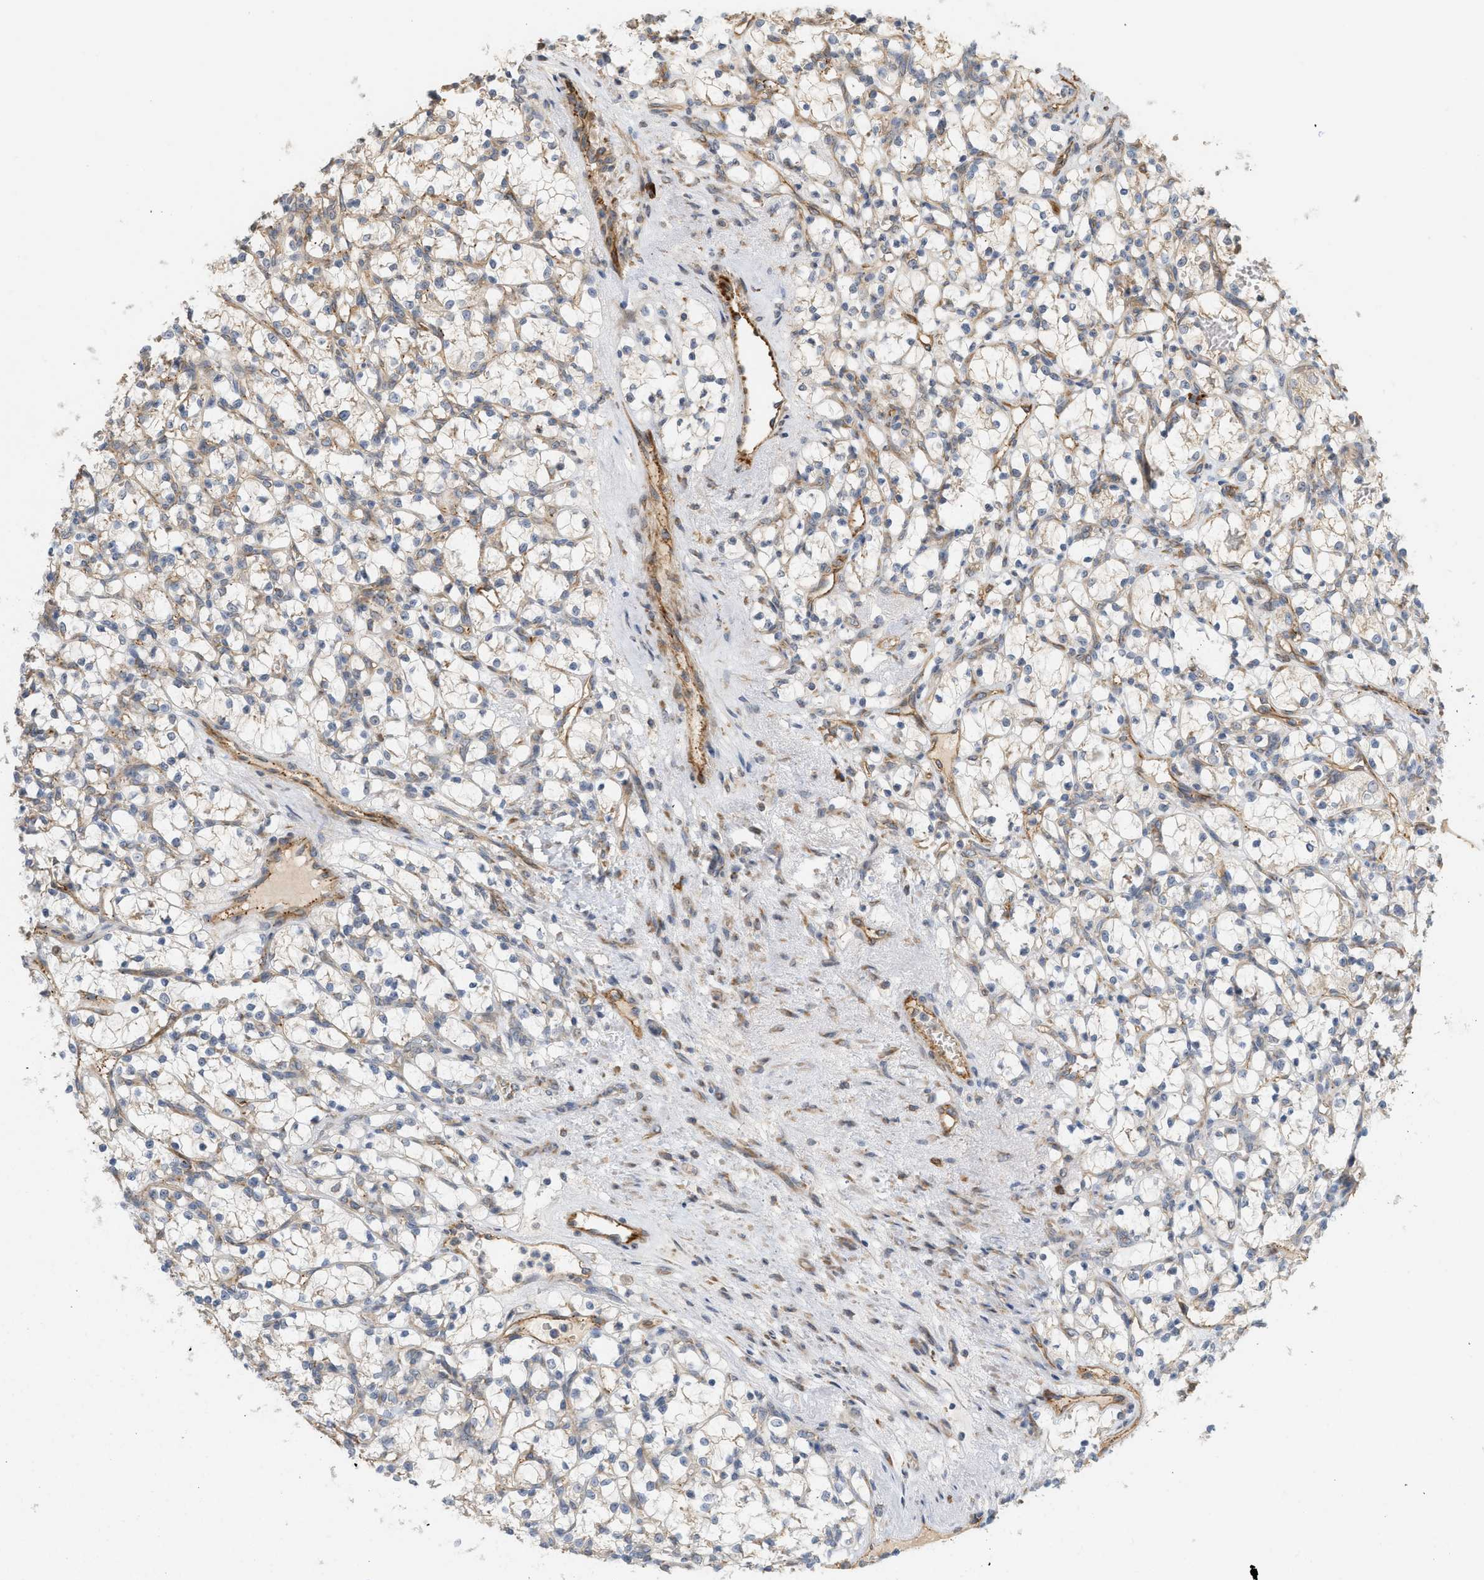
{"staining": {"intensity": "weak", "quantity": "<25%", "location": "cytoplasmic/membranous"}, "tissue": "renal cancer", "cell_type": "Tumor cells", "image_type": "cancer", "snomed": [{"axis": "morphology", "description": "Adenocarcinoma, NOS"}, {"axis": "topography", "description": "Kidney"}], "caption": "An immunohistochemistry (IHC) histopathology image of renal adenocarcinoma is shown. There is no staining in tumor cells of renal adenocarcinoma.", "gene": "SVOP", "patient": {"sex": "female", "age": 69}}